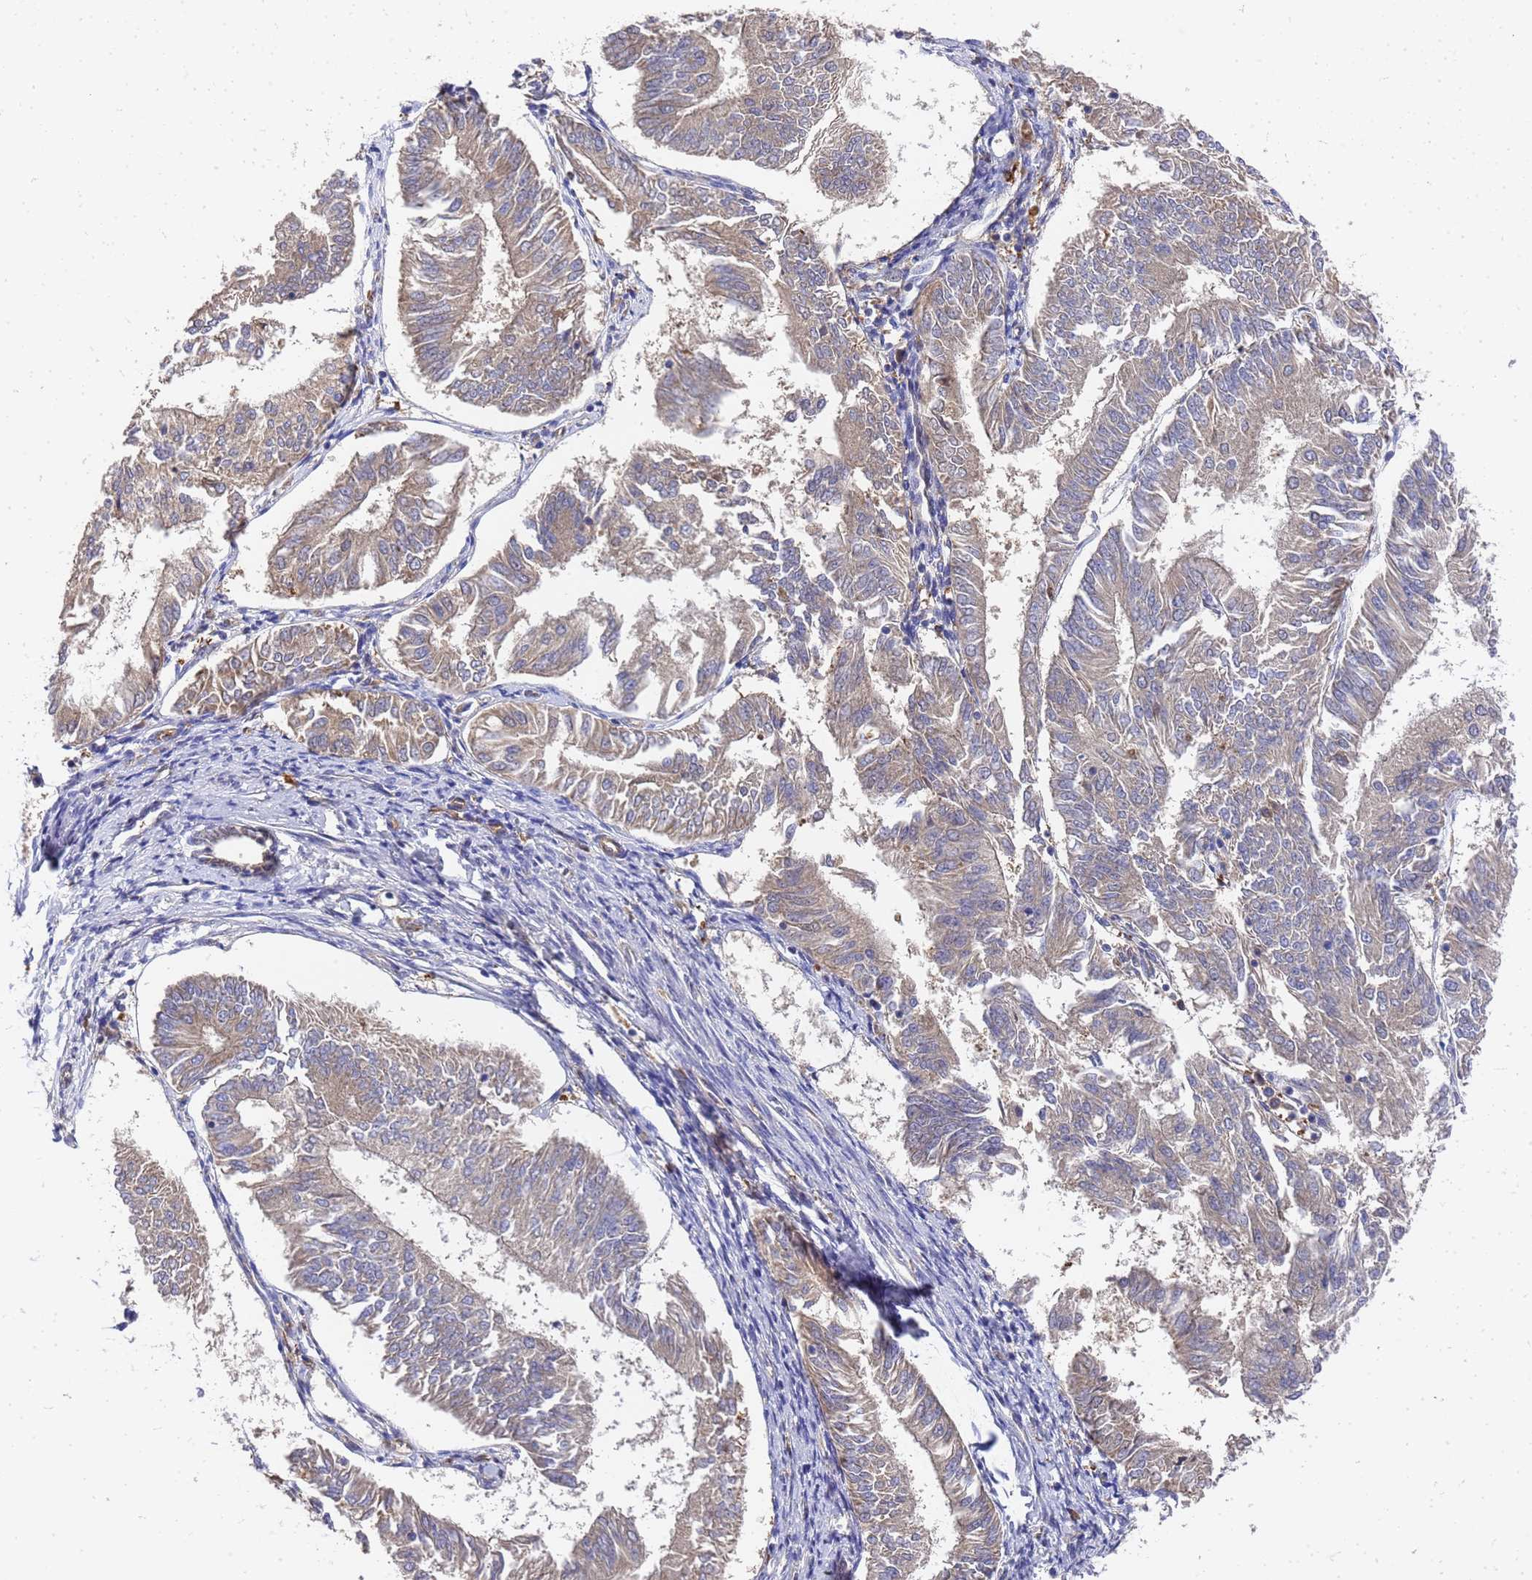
{"staining": {"intensity": "moderate", "quantity": ">75%", "location": "cytoplasmic/membranous"}, "tissue": "endometrial cancer", "cell_type": "Tumor cells", "image_type": "cancer", "snomed": [{"axis": "morphology", "description": "Adenocarcinoma, NOS"}, {"axis": "topography", "description": "Endometrium"}], "caption": "This histopathology image reveals IHC staining of endometrial cancer (adenocarcinoma), with medium moderate cytoplasmic/membranous expression in approximately >75% of tumor cells.", "gene": "SLC35E2B", "patient": {"sex": "female", "age": 58}}